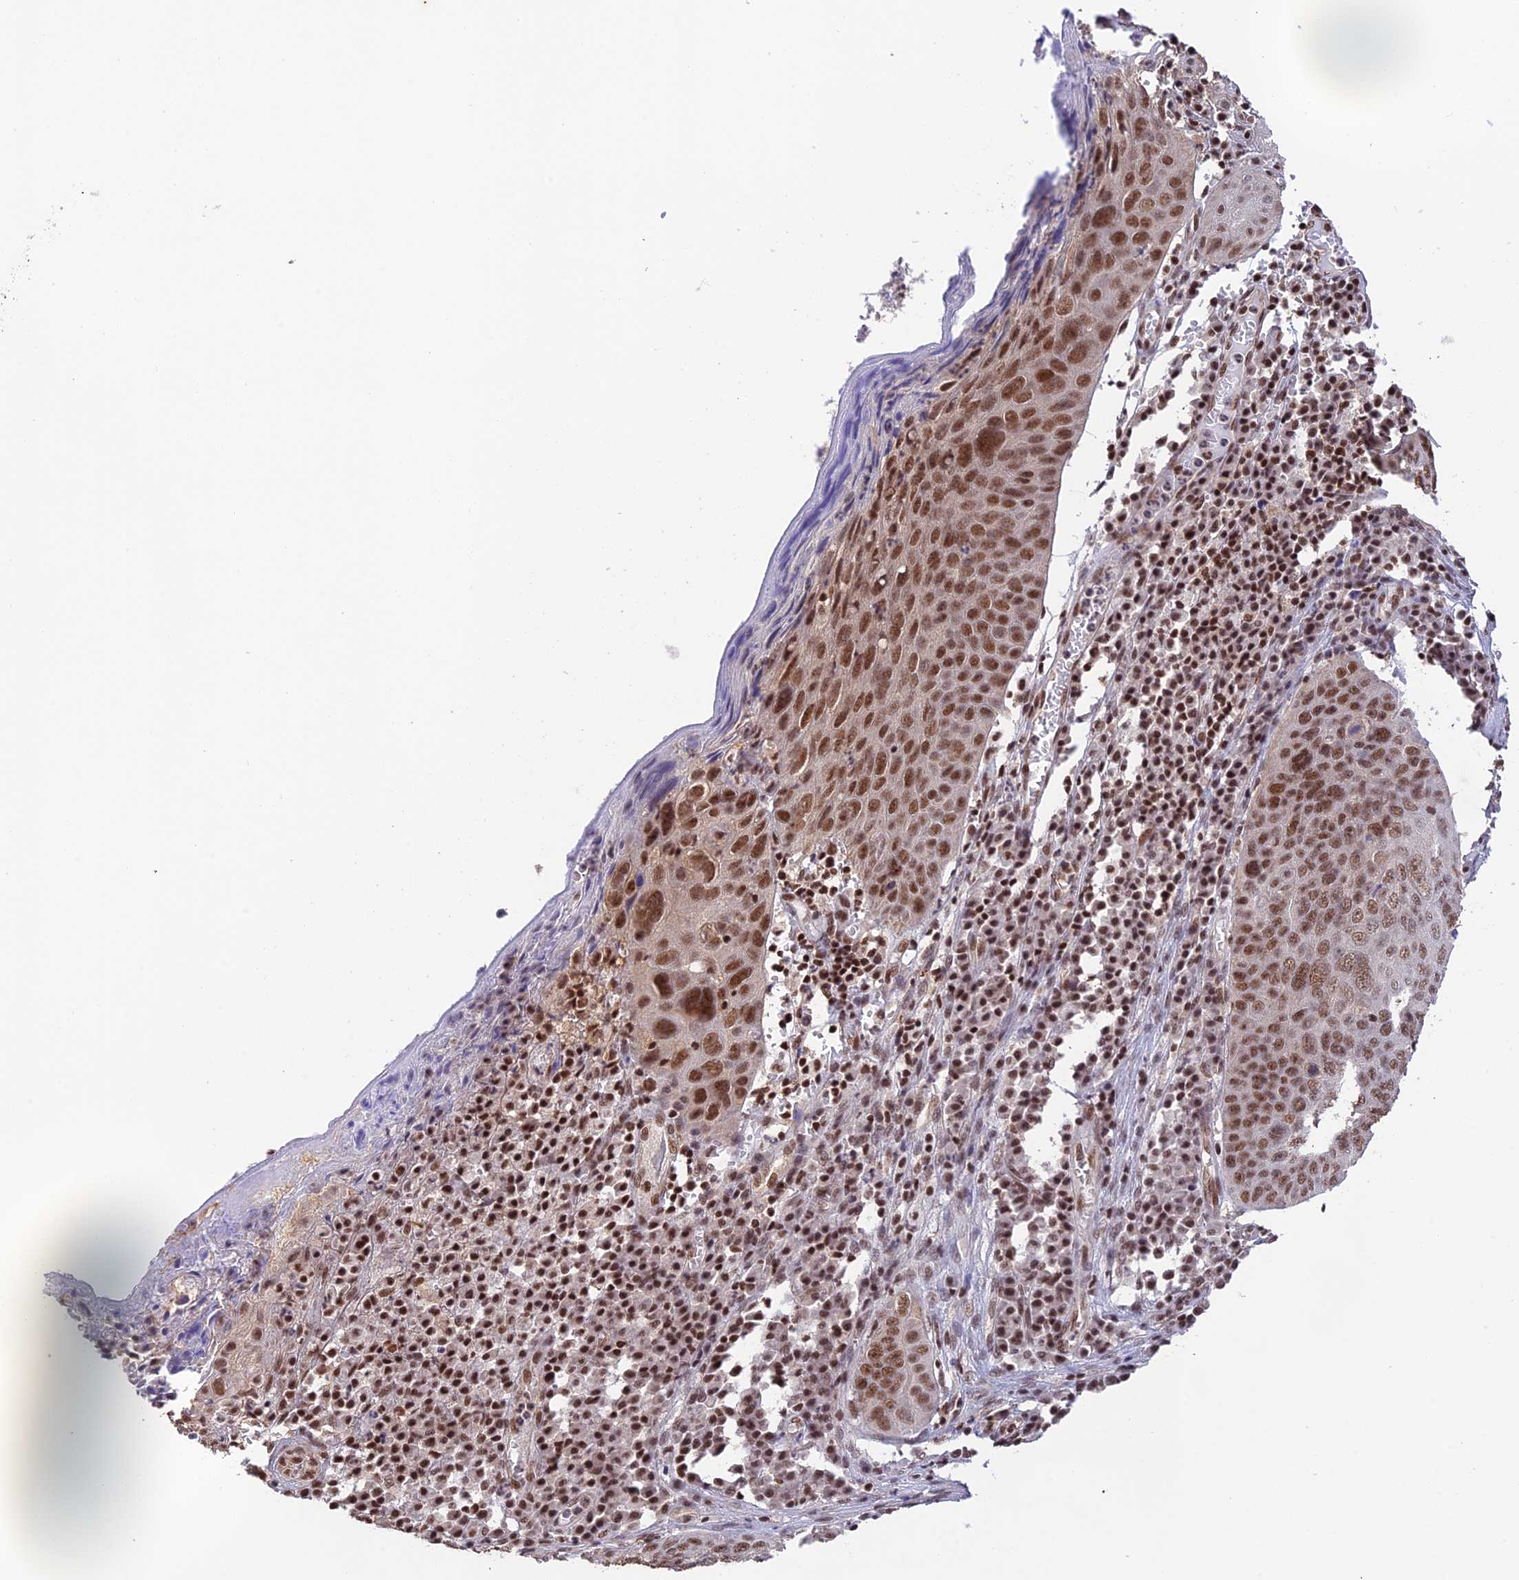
{"staining": {"intensity": "moderate", "quantity": ">75%", "location": "nuclear"}, "tissue": "skin cancer", "cell_type": "Tumor cells", "image_type": "cancer", "snomed": [{"axis": "morphology", "description": "Squamous cell carcinoma, NOS"}, {"axis": "topography", "description": "Skin"}], "caption": "Squamous cell carcinoma (skin) stained with immunohistochemistry (IHC) shows moderate nuclear expression in approximately >75% of tumor cells.", "gene": "THAP11", "patient": {"sex": "male", "age": 71}}